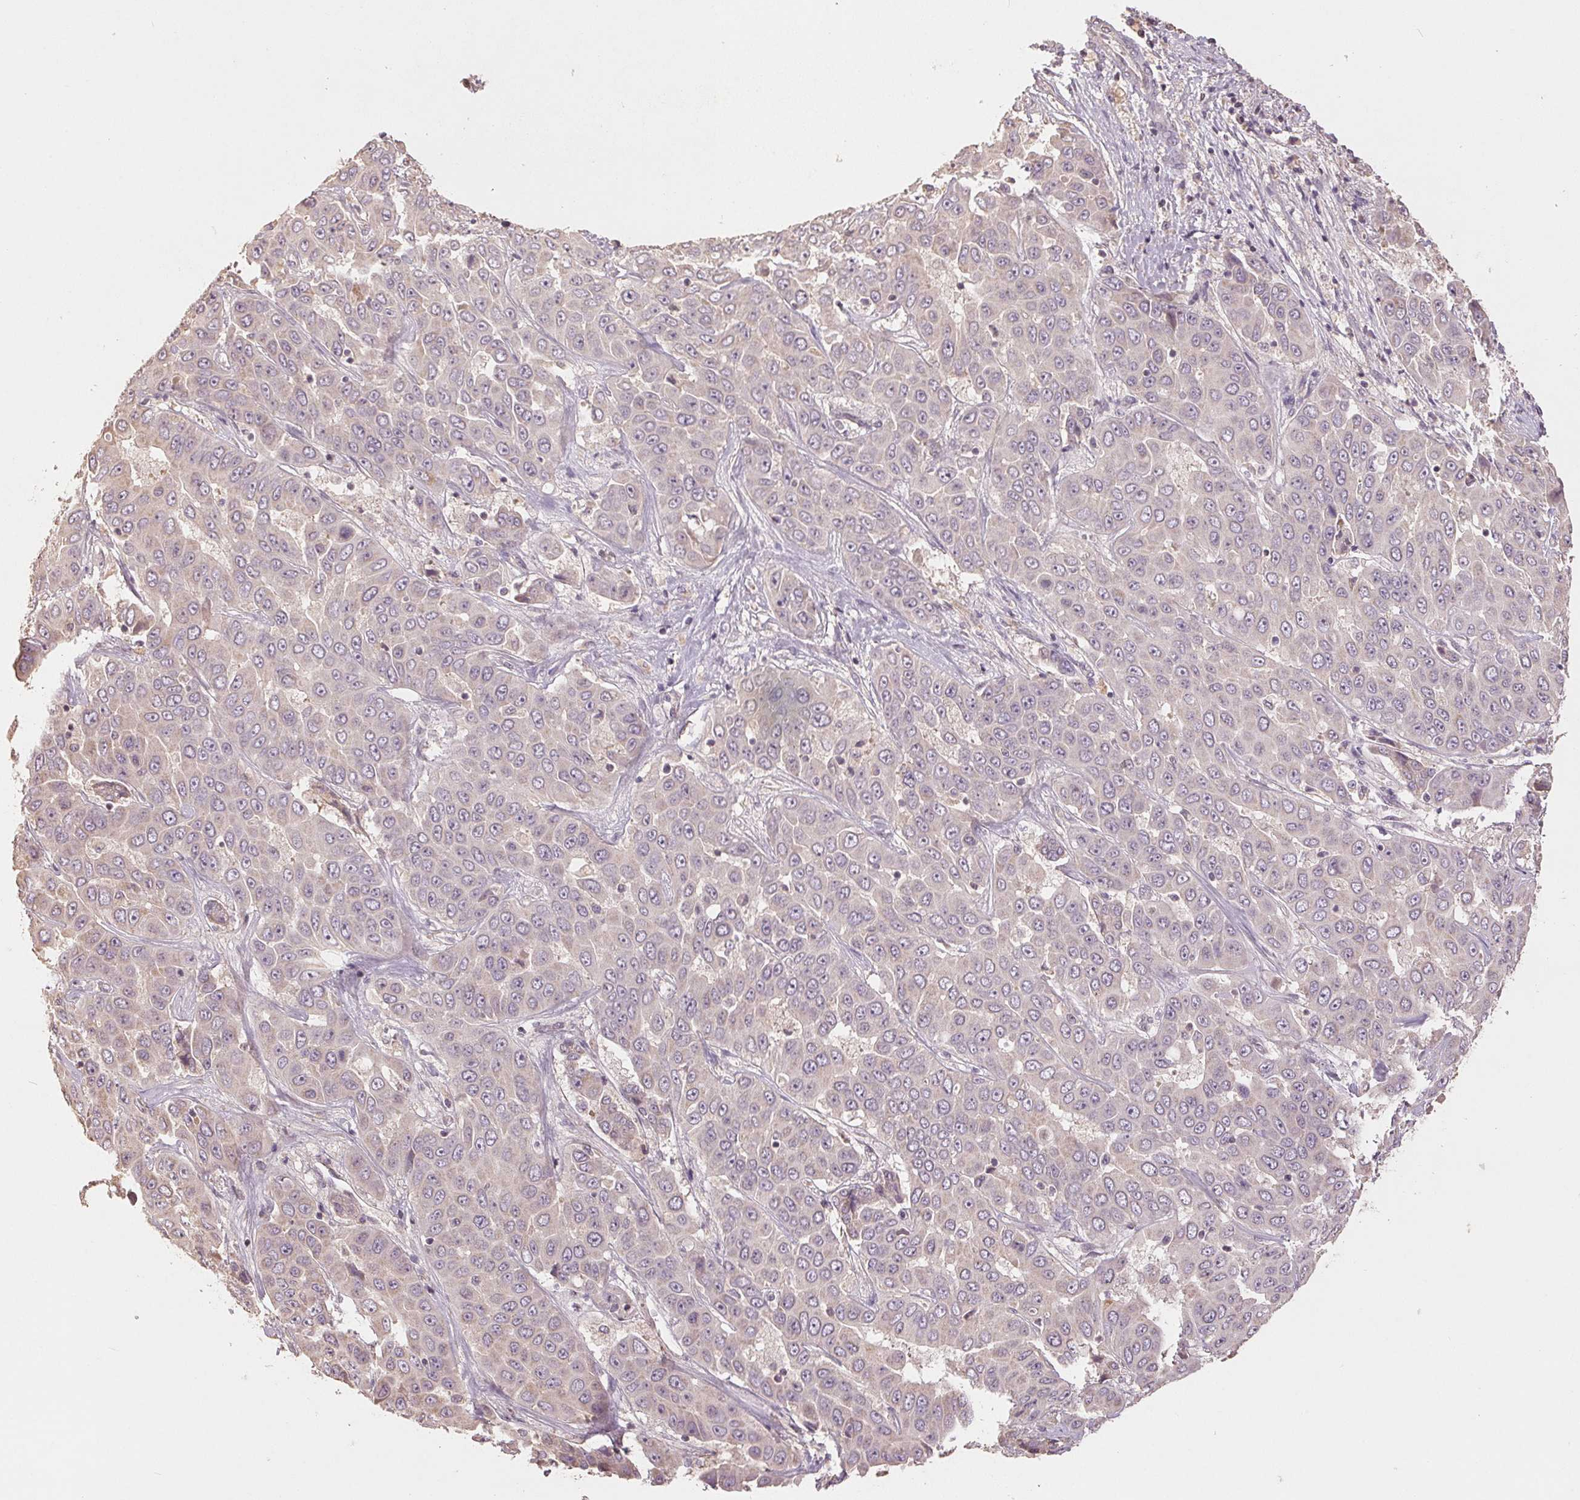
{"staining": {"intensity": "negative", "quantity": "none", "location": "none"}, "tissue": "liver cancer", "cell_type": "Tumor cells", "image_type": "cancer", "snomed": [{"axis": "morphology", "description": "Cholangiocarcinoma"}, {"axis": "topography", "description": "Liver"}], "caption": "There is no significant expression in tumor cells of cholangiocarcinoma (liver).", "gene": "COX14", "patient": {"sex": "female", "age": 52}}